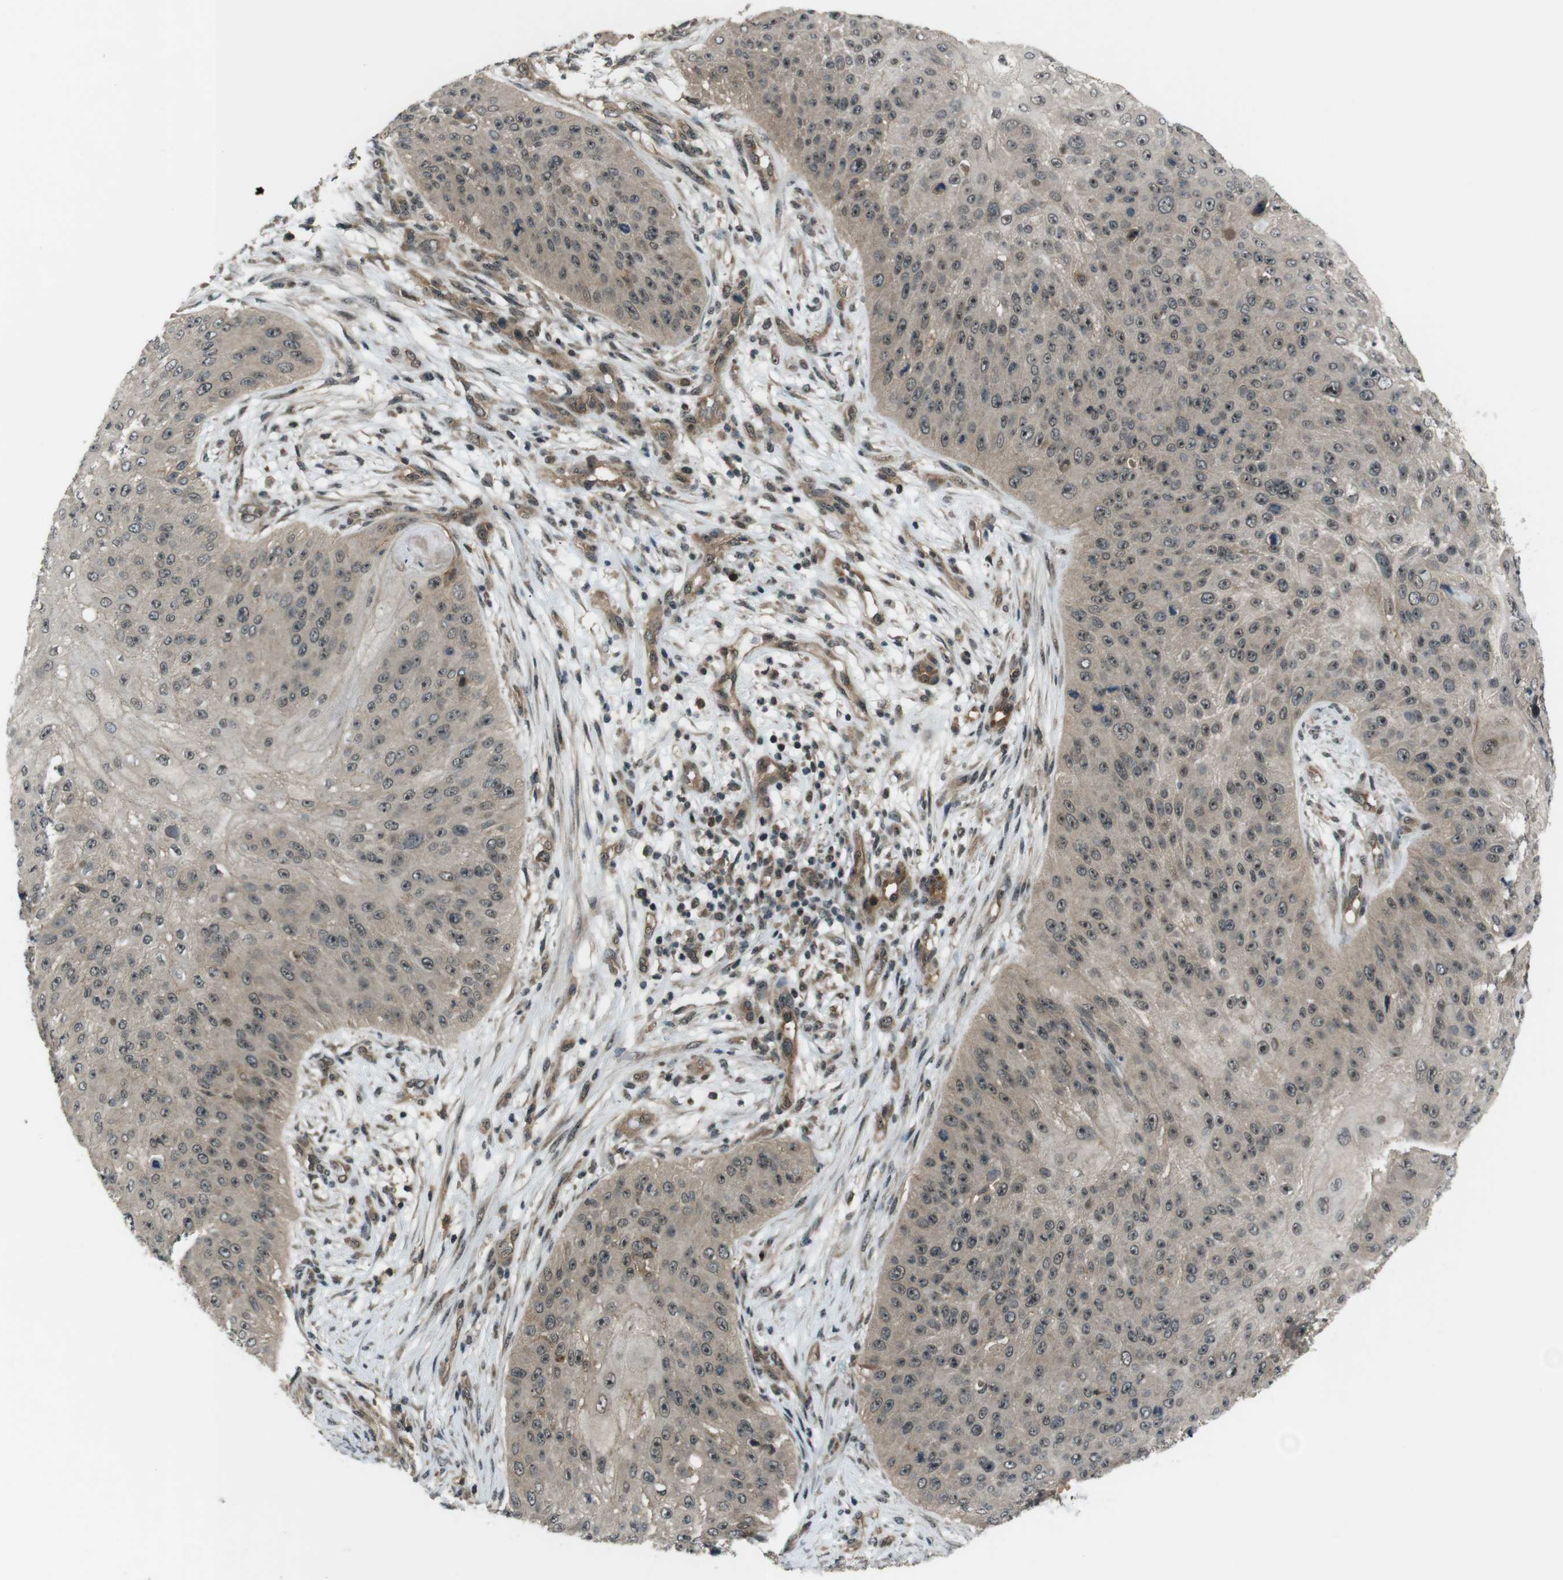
{"staining": {"intensity": "weak", "quantity": "25%-75%", "location": "cytoplasmic/membranous,nuclear"}, "tissue": "skin cancer", "cell_type": "Tumor cells", "image_type": "cancer", "snomed": [{"axis": "morphology", "description": "Squamous cell carcinoma, NOS"}, {"axis": "topography", "description": "Skin"}], "caption": "Immunohistochemistry histopathology image of human skin cancer stained for a protein (brown), which exhibits low levels of weak cytoplasmic/membranous and nuclear staining in approximately 25%-75% of tumor cells.", "gene": "TIAM2", "patient": {"sex": "female", "age": 80}}